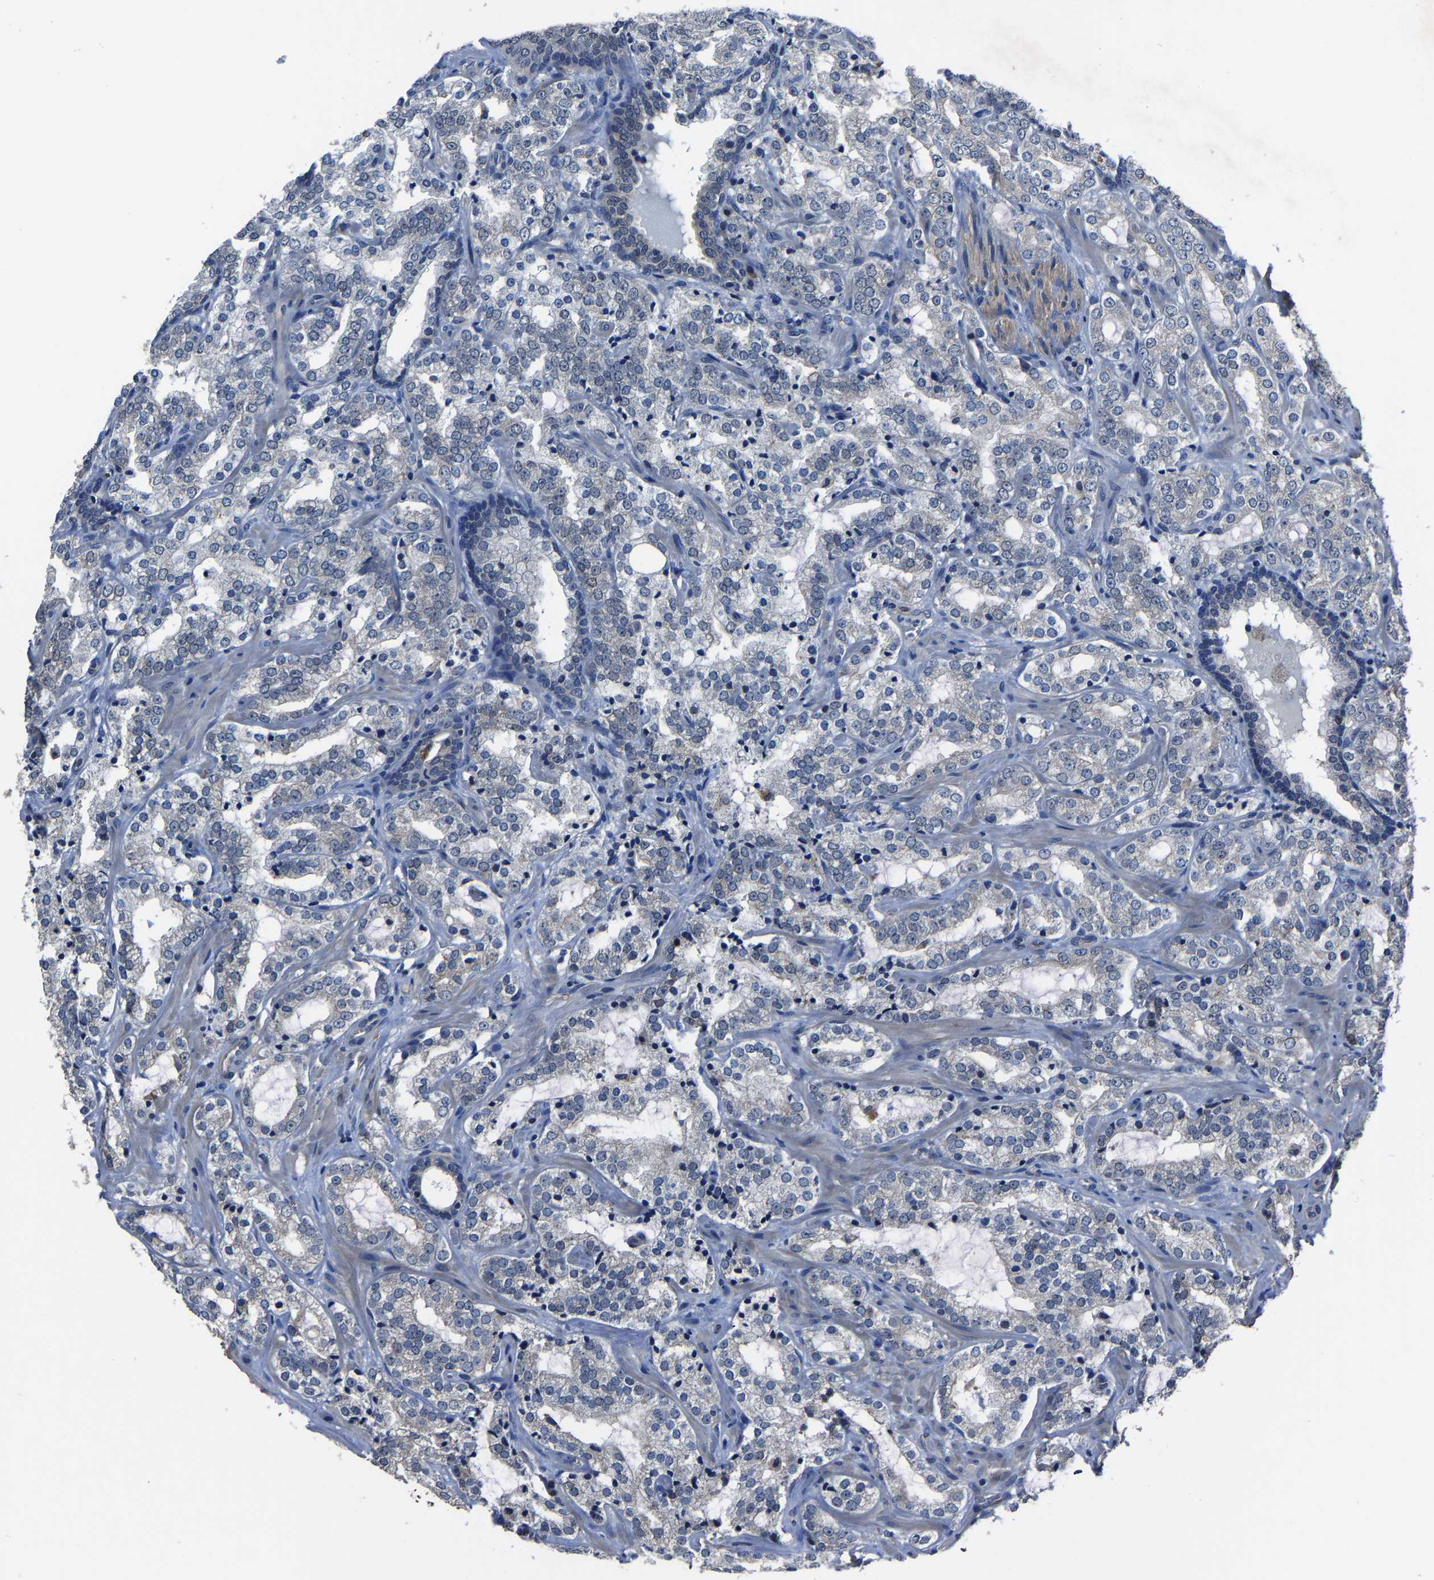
{"staining": {"intensity": "negative", "quantity": "none", "location": "none"}, "tissue": "prostate cancer", "cell_type": "Tumor cells", "image_type": "cancer", "snomed": [{"axis": "morphology", "description": "Adenocarcinoma, High grade"}, {"axis": "topography", "description": "Prostate"}], "caption": "Image shows no significant protein positivity in tumor cells of adenocarcinoma (high-grade) (prostate).", "gene": "STRBP", "patient": {"sex": "male", "age": 64}}